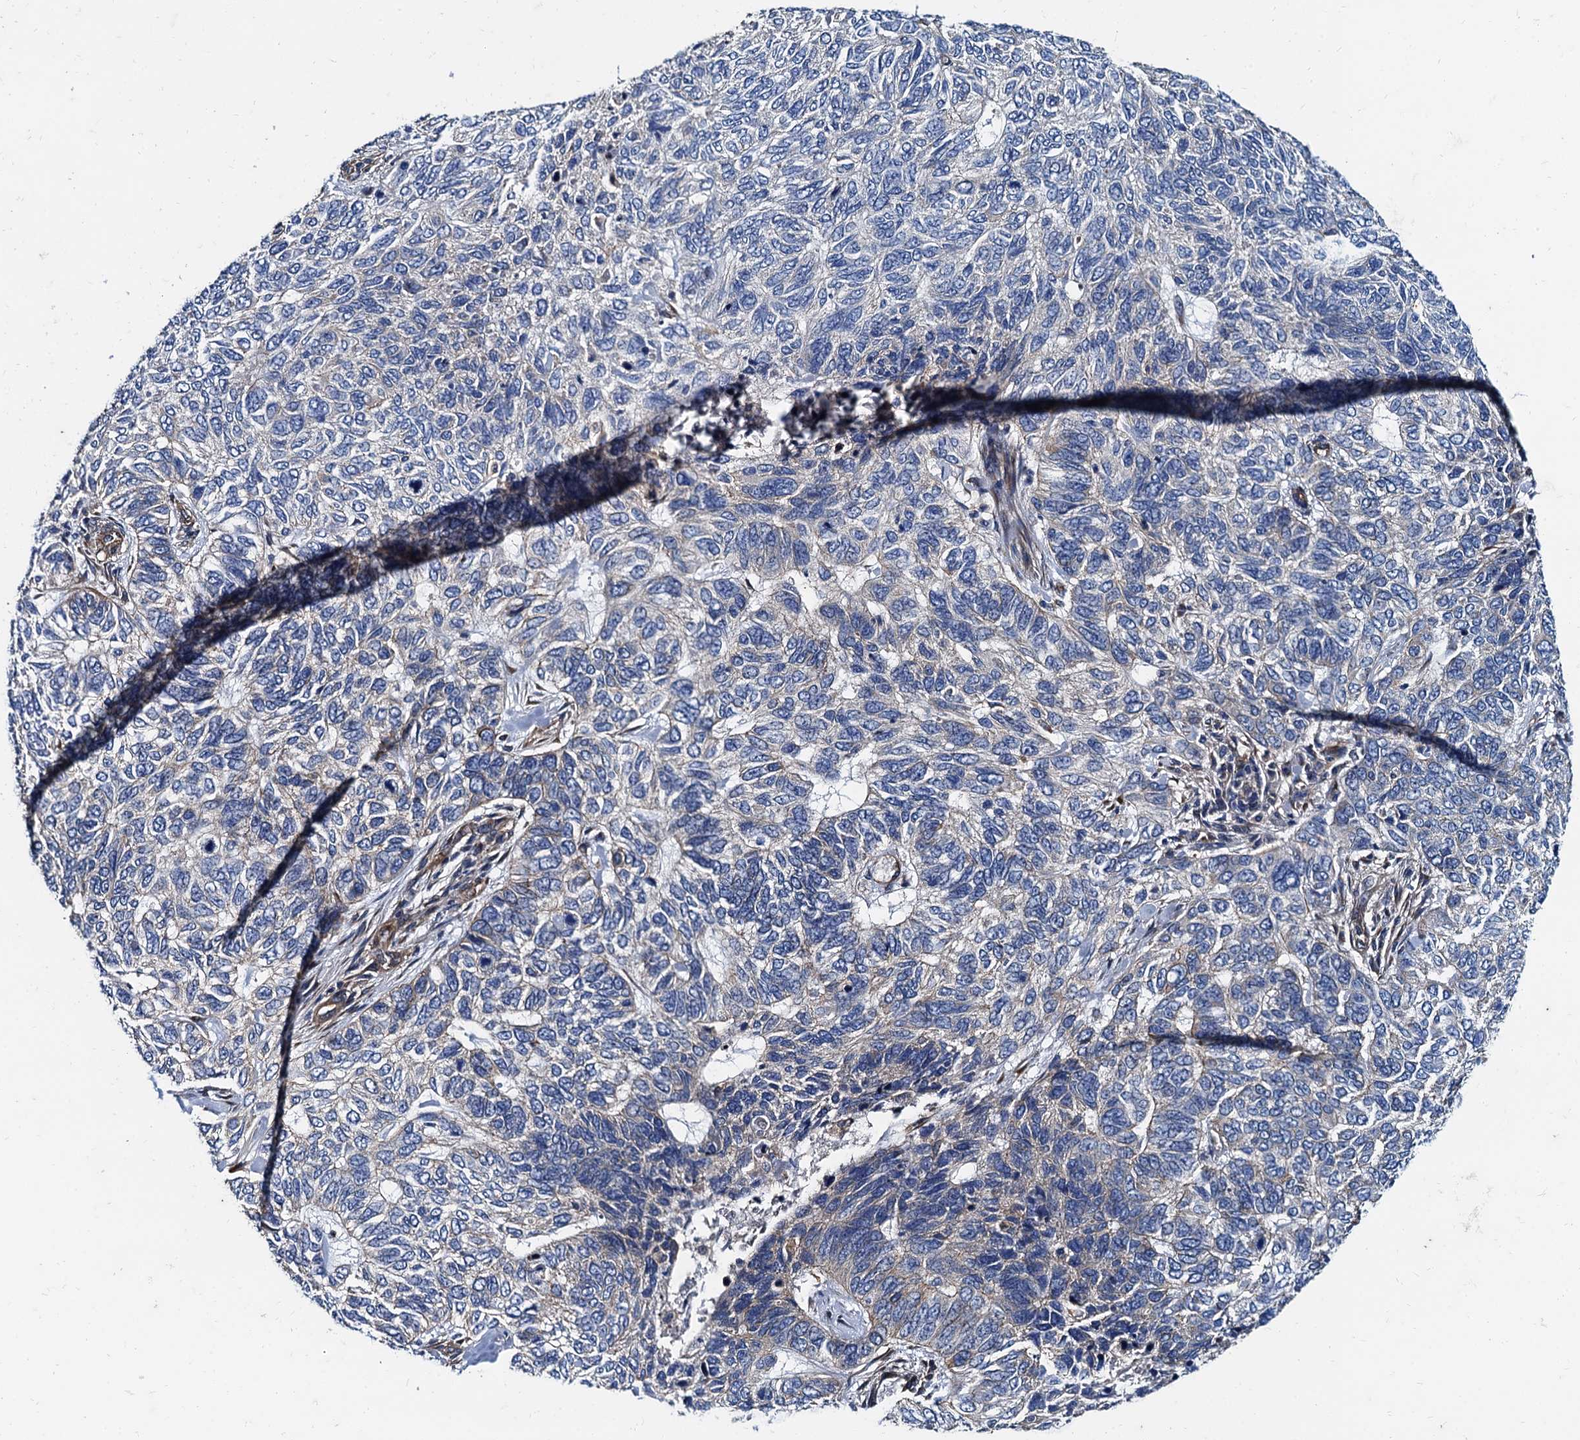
{"staining": {"intensity": "negative", "quantity": "none", "location": "none"}, "tissue": "skin cancer", "cell_type": "Tumor cells", "image_type": "cancer", "snomed": [{"axis": "morphology", "description": "Basal cell carcinoma"}, {"axis": "topography", "description": "Skin"}], "caption": "Micrograph shows no protein expression in tumor cells of skin cancer tissue.", "gene": "NGRN", "patient": {"sex": "female", "age": 65}}